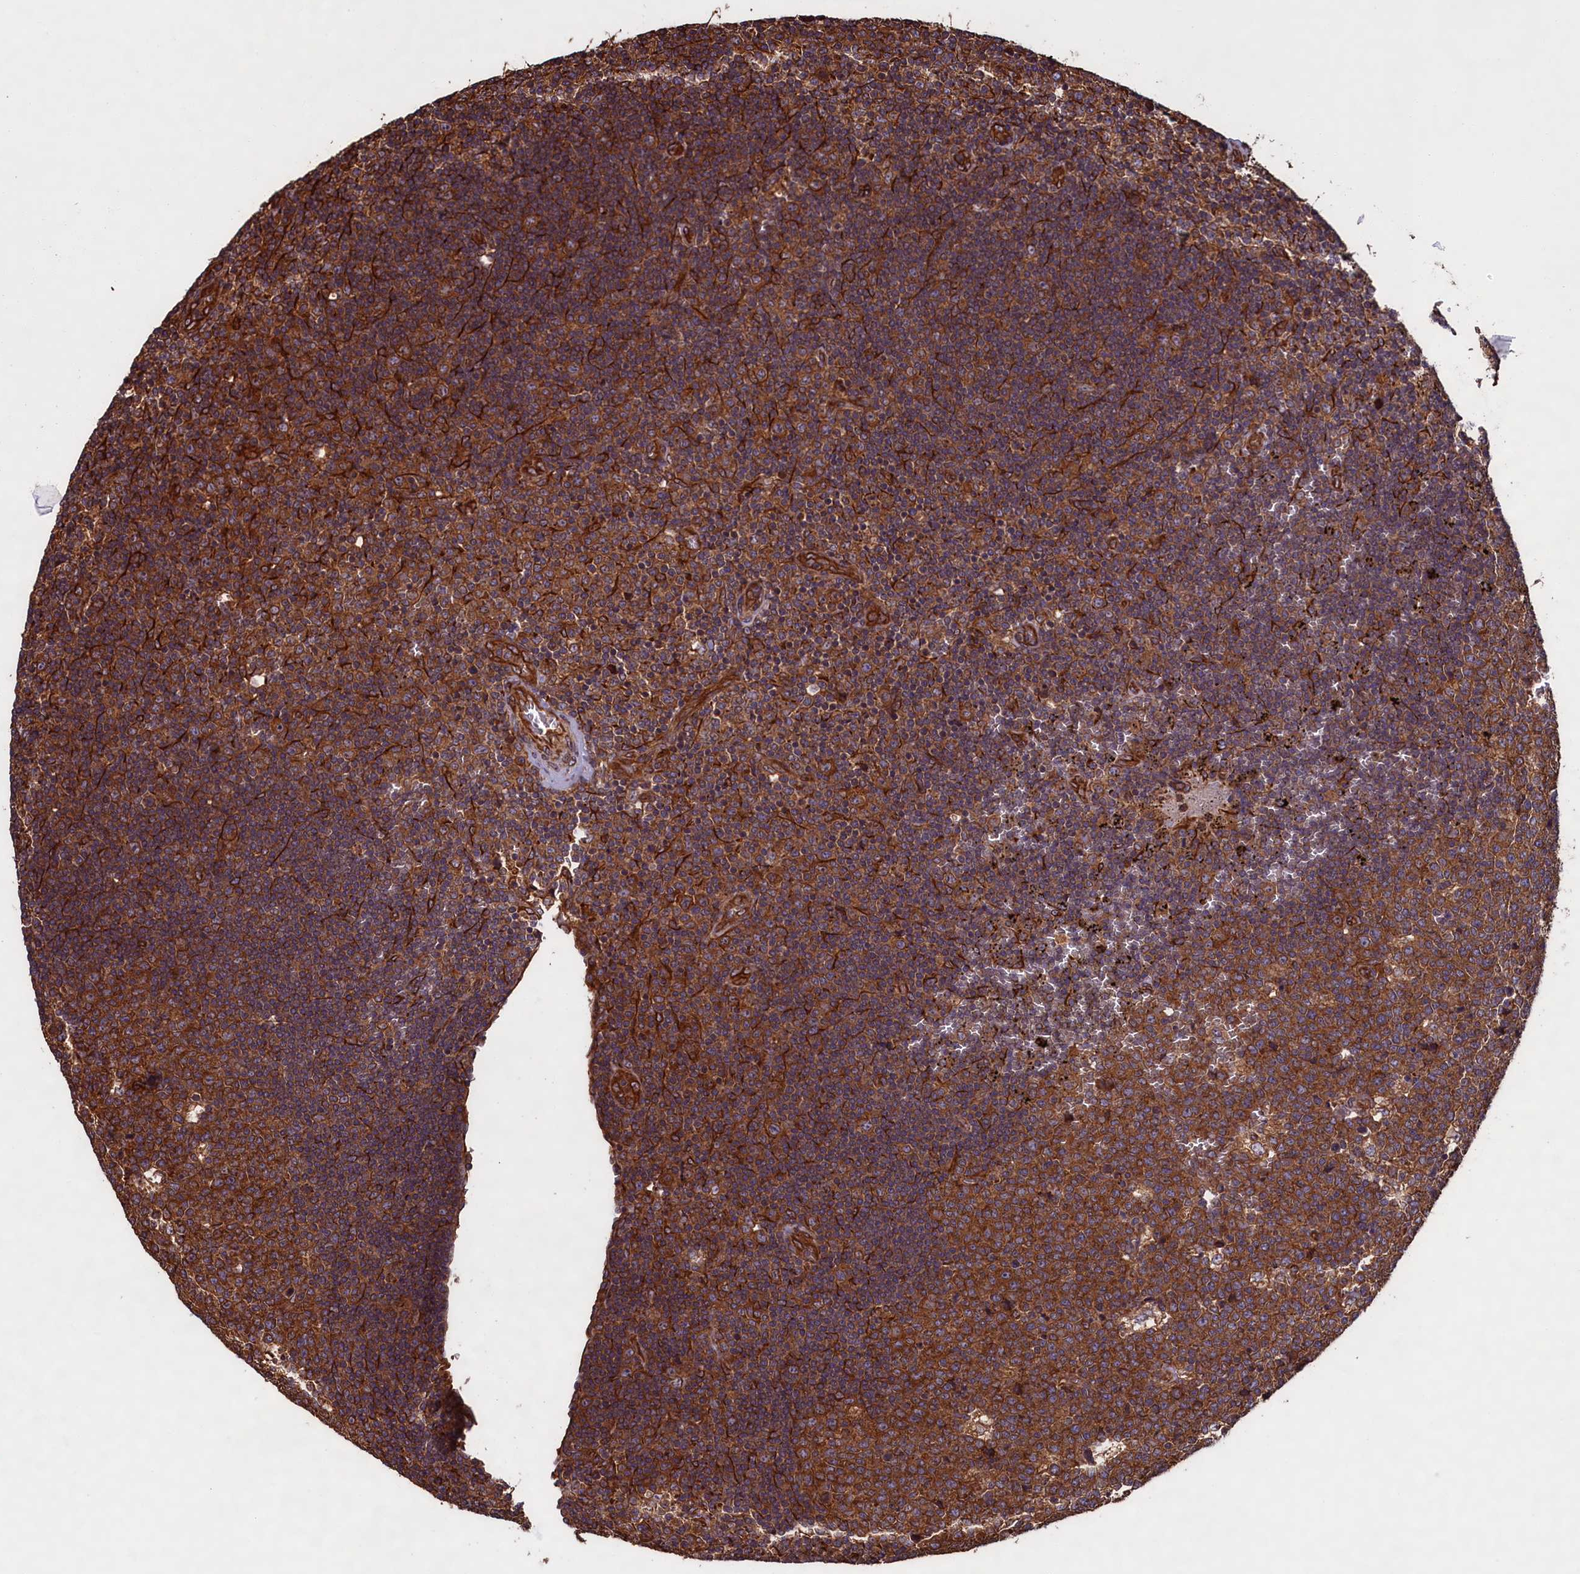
{"staining": {"intensity": "strong", "quantity": ">75%", "location": "cytoplasmic/membranous"}, "tissue": "lymph node", "cell_type": "Germinal center cells", "image_type": "normal", "snomed": [{"axis": "morphology", "description": "Normal tissue, NOS"}, {"axis": "topography", "description": "Lymph node"}, {"axis": "topography", "description": "Salivary gland"}], "caption": "Lymph node stained with a protein marker demonstrates strong staining in germinal center cells.", "gene": "CCDC124", "patient": {"sex": "male", "age": 8}}